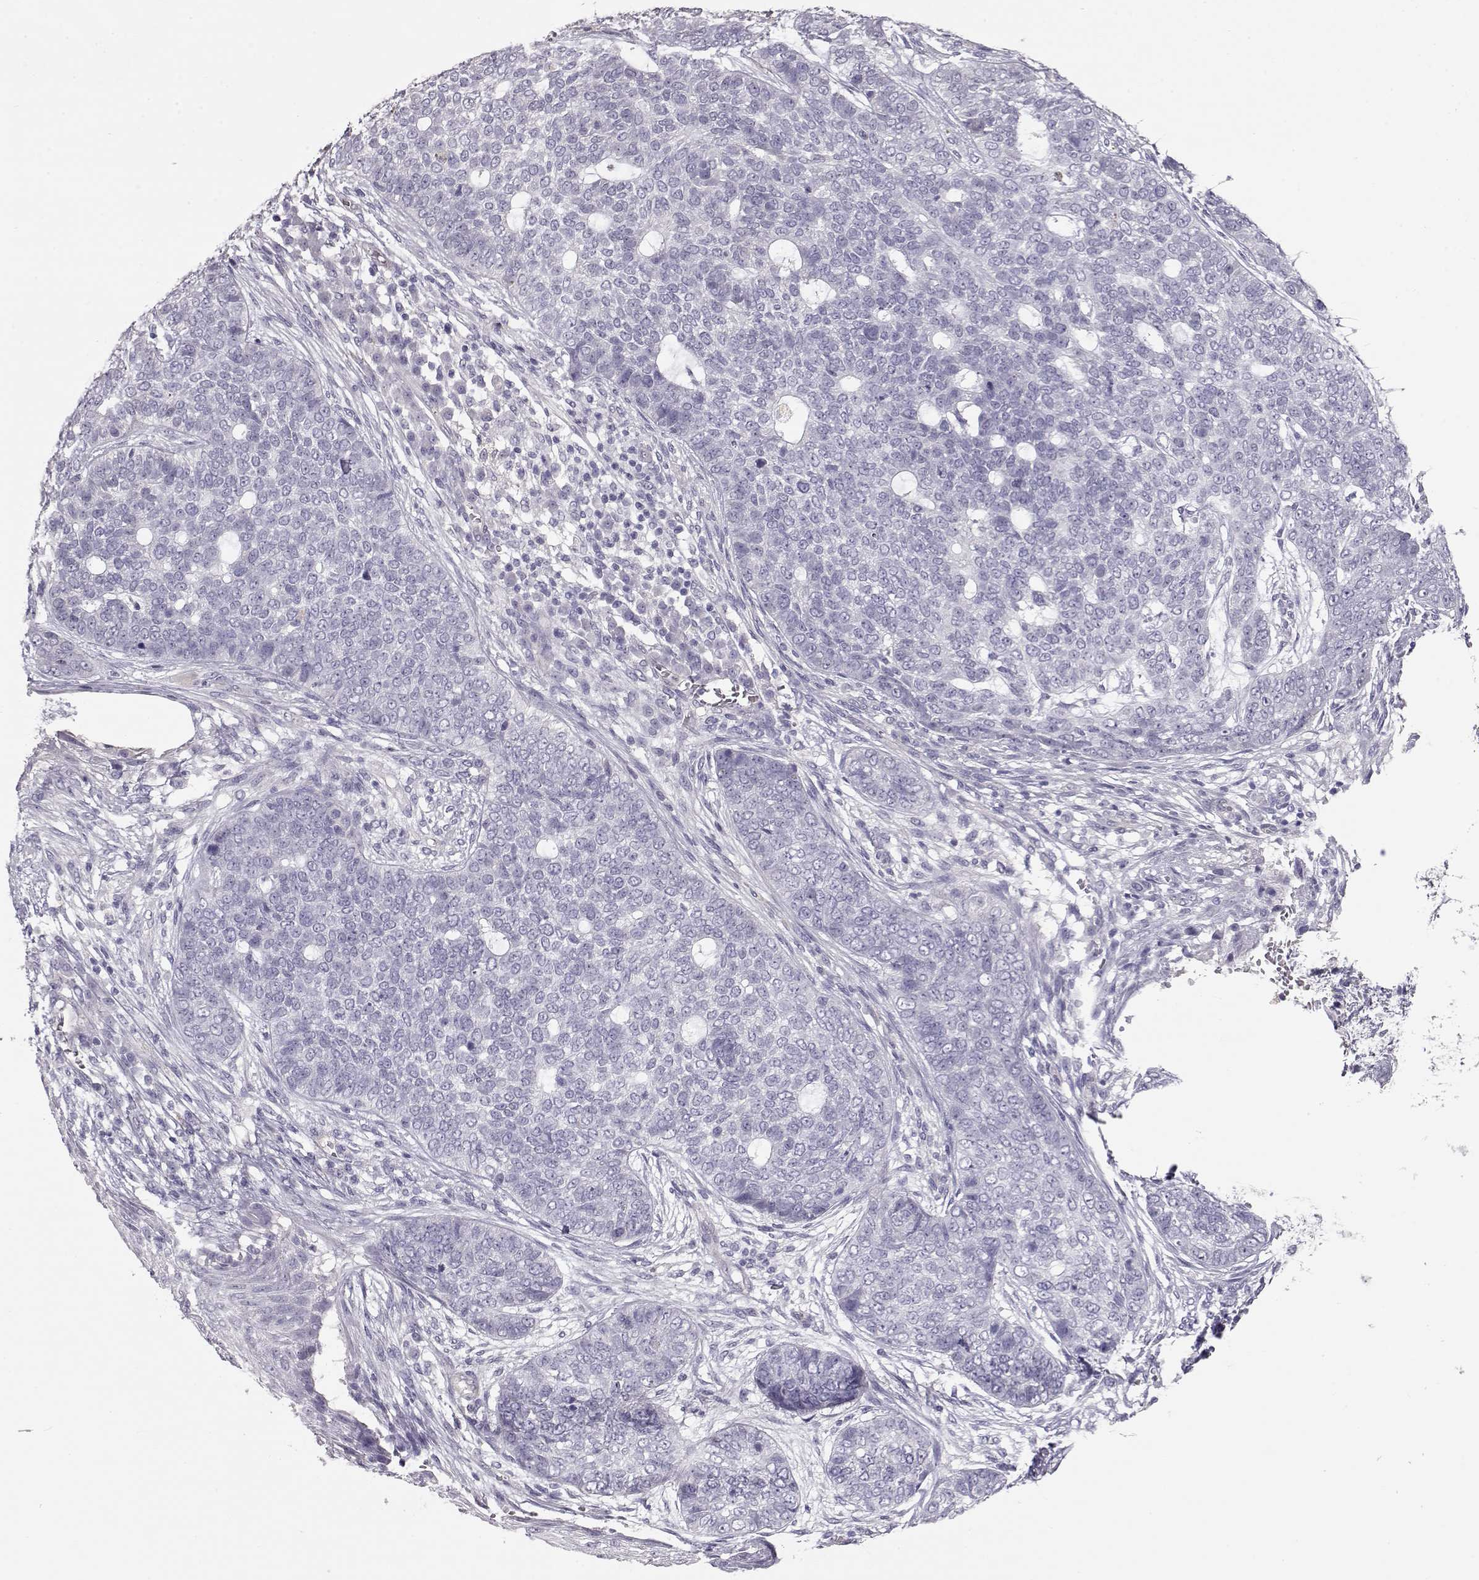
{"staining": {"intensity": "negative", "quantity": "none", "location": "none"}, "tissue": "skin cancer", "cell_type": "Tumor cells", "image_type": "cancer", "snomed": [{"axis": "morphology", "description": "Basal cell carcinoma"}, {"axis": "topography", "description": "Skin"}], "caption": "Immunohistochemical staining of skin basal cell carcinoma demonstrates no significant staining in tumor cells.", "gene": "SLC18A1", "patient": {"sex": "female", "age": 69}}